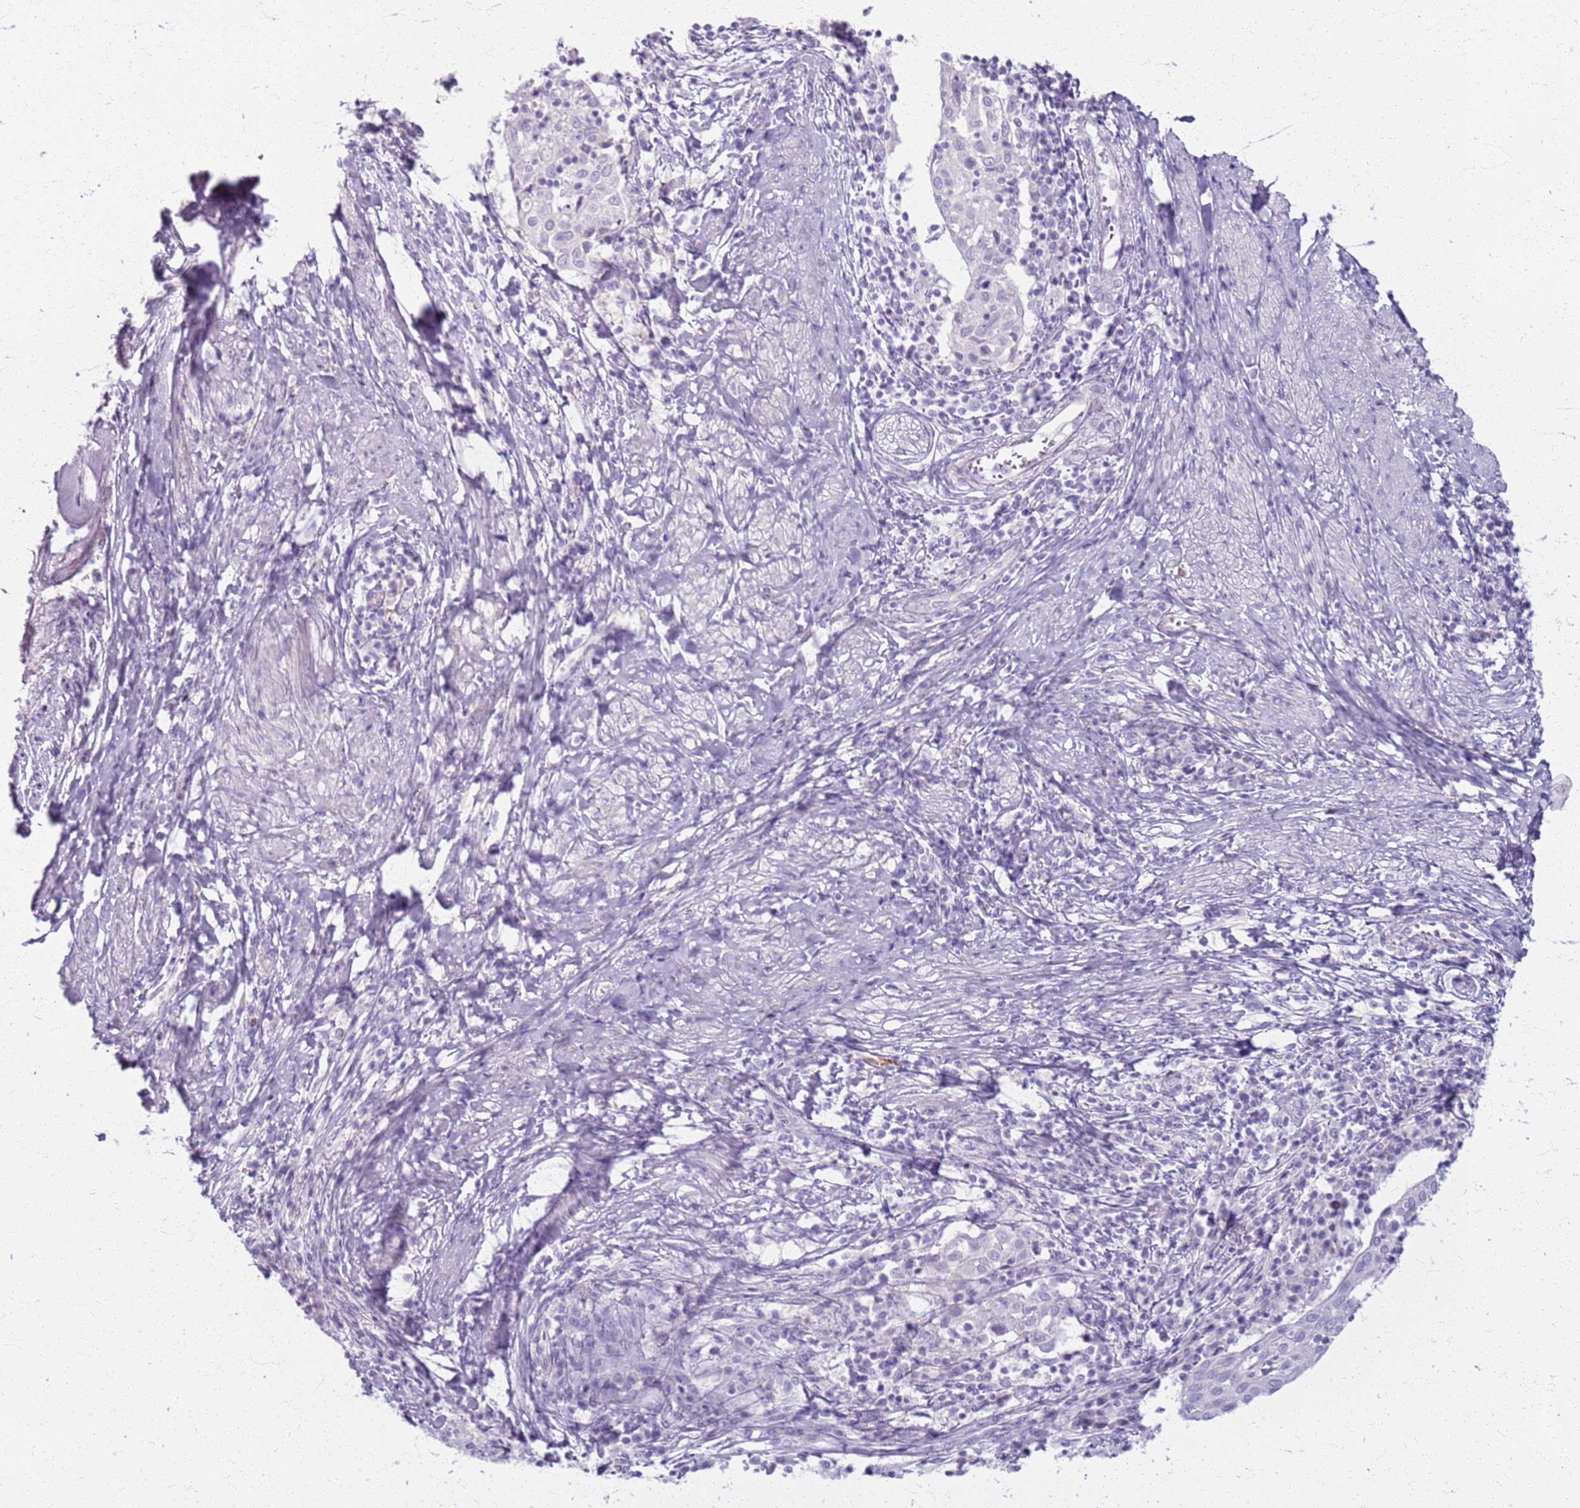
{"staining": {"intensity": "negative", "quantity": "none", "location": "none"}, "tissue": "cervical cancer", "cell_type": "Tumor cells", "image_type": "cancer", "snomed": [{"axis": "morphology", "description": "Squamous cell carcinoma, NOS"}, {"axis": "topography", "description": "Cervix"}], "caption": "The photomicrograph shows no significant expression in tumor cells of cervical cancer.", "gene": "CSRP3", "patient": {"sex": "female", "age": 52}}